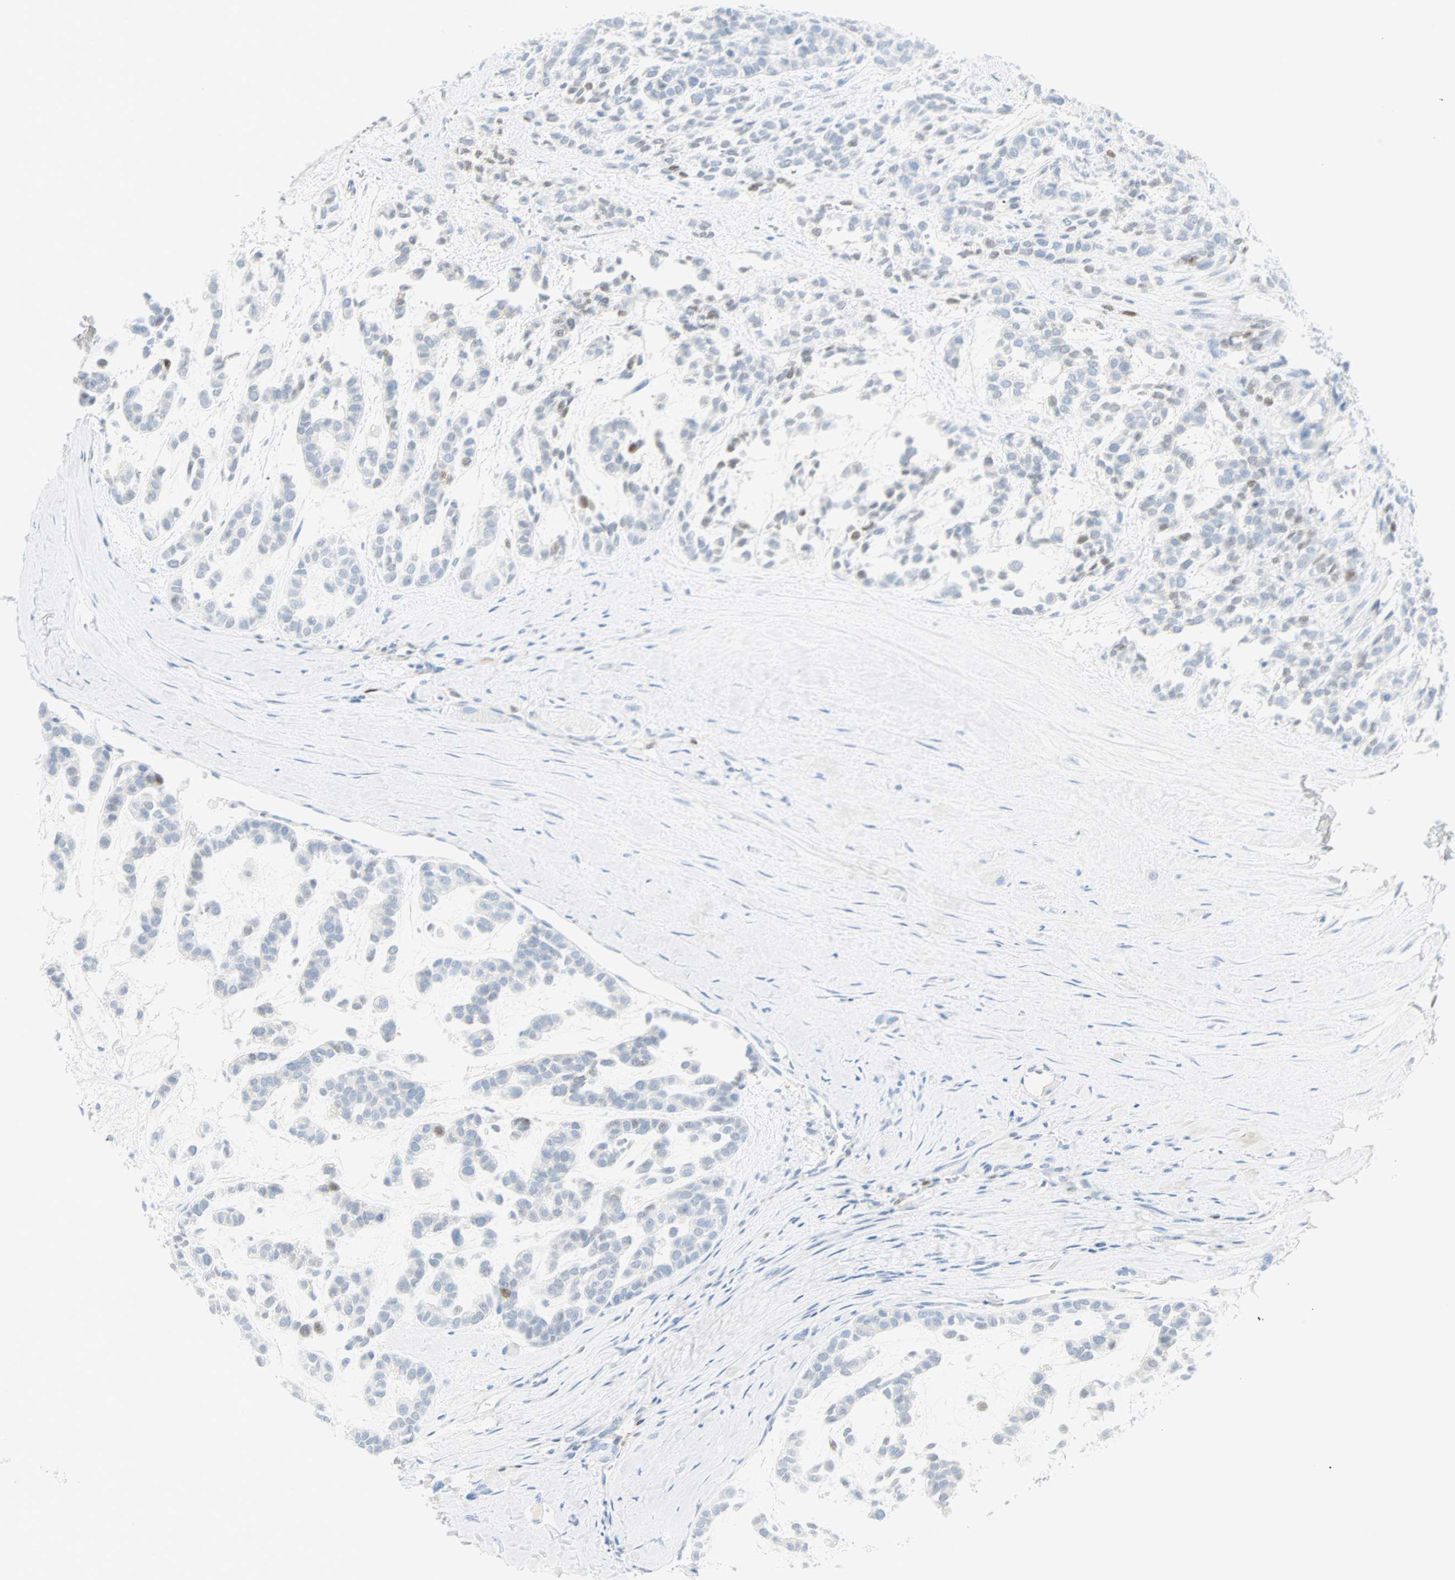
{"staining": {"intensity": "negative", "quantity": "none", "location": "none"}, "tissue": "head and neck cancer", "cell_type": "Tumor cells", "image_type": "cancer", "snomed": [{"axis": "morphology", "description": "Adenocarcinoma, NOS"}, {"axis": "morphology", "description": "Adenoma, NOS"}, {"axis": "topography", "description": "Head-Neck"}], "caption": "Photomicrograph shows no protein expression in tumor cells of adenoma (head and neck) tissue.", "gene": "SELENBP1", "patient": {"sex": "female", "age": 55}}